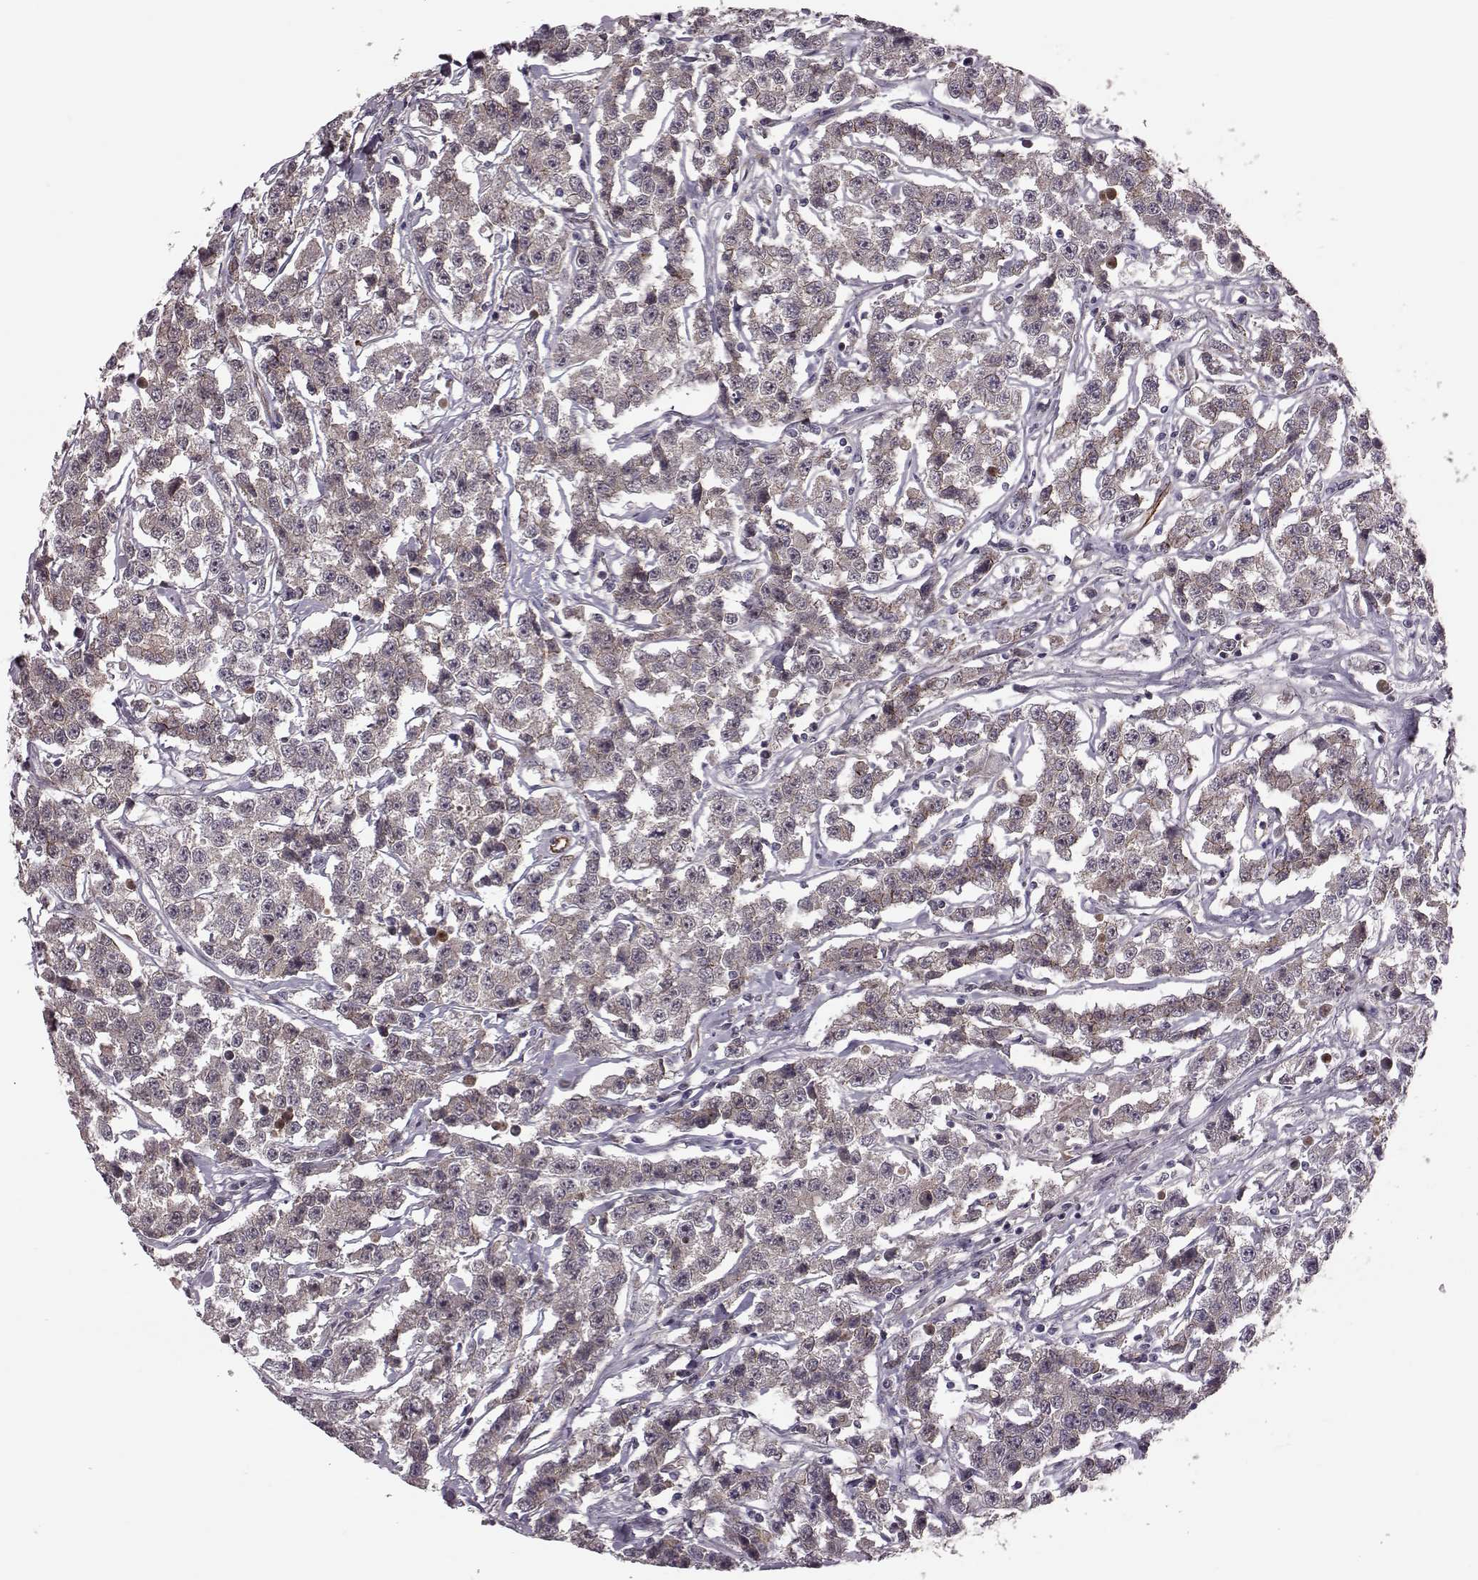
{"staining": {"intensity": "moderate", "quantity": "<25%", "location": "cytoplasmic/membranous"}, "tissue": "testis cancer", "cell_type": "Tumor cells", "image_type": "cancer", "snomed": [{"axis": "morphology", "description": "Seminoma, NOS"}, {"axis": "topography", "description": "Testis"}], "caption": "Testis seminoma stained with immunohistochemistry demonstrates moderate cytoplasmic/membranous expression in approximately <25% of tumor cells.", "gene": "SYNPO", "patient": {"sex": "male", "age": 59}}